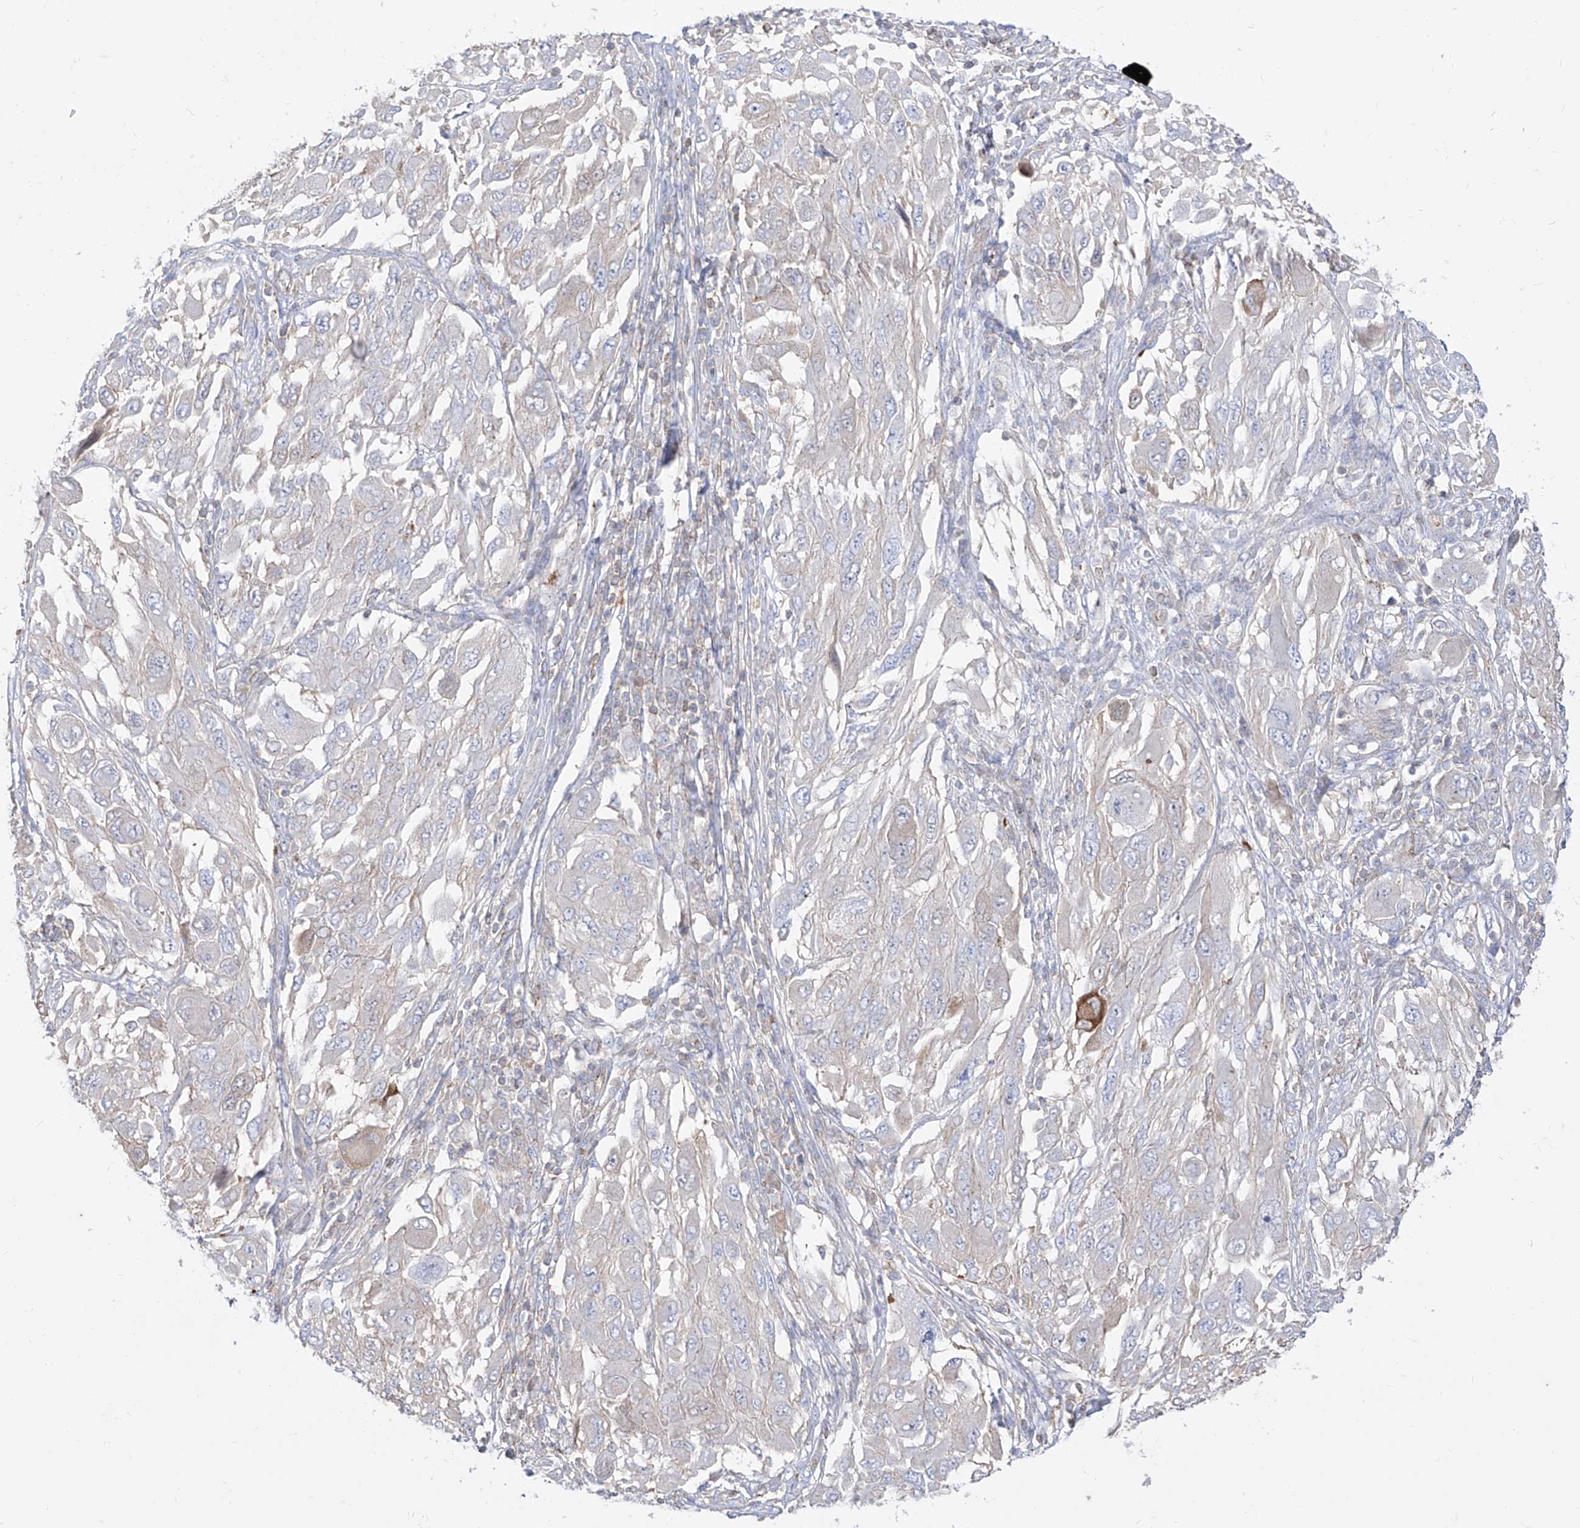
{"staining": {"intensity": "negative", "quantity": "none", "location": "none"}, "tissue": "melanoma", "cell_type": "Tumor cells", "image_type": "cancer", "snomed": [{"axis": "morphology", "description": "Malignant melanoma, NOS"}, {"axis": "topography", "description": "Skin"}], "caption": "Immunohistochemical staining of human melanoma exhibits no significant expression in tumor cells.", "gene": "C1orf74", "patient": {"sex": "female", "age": 91}}